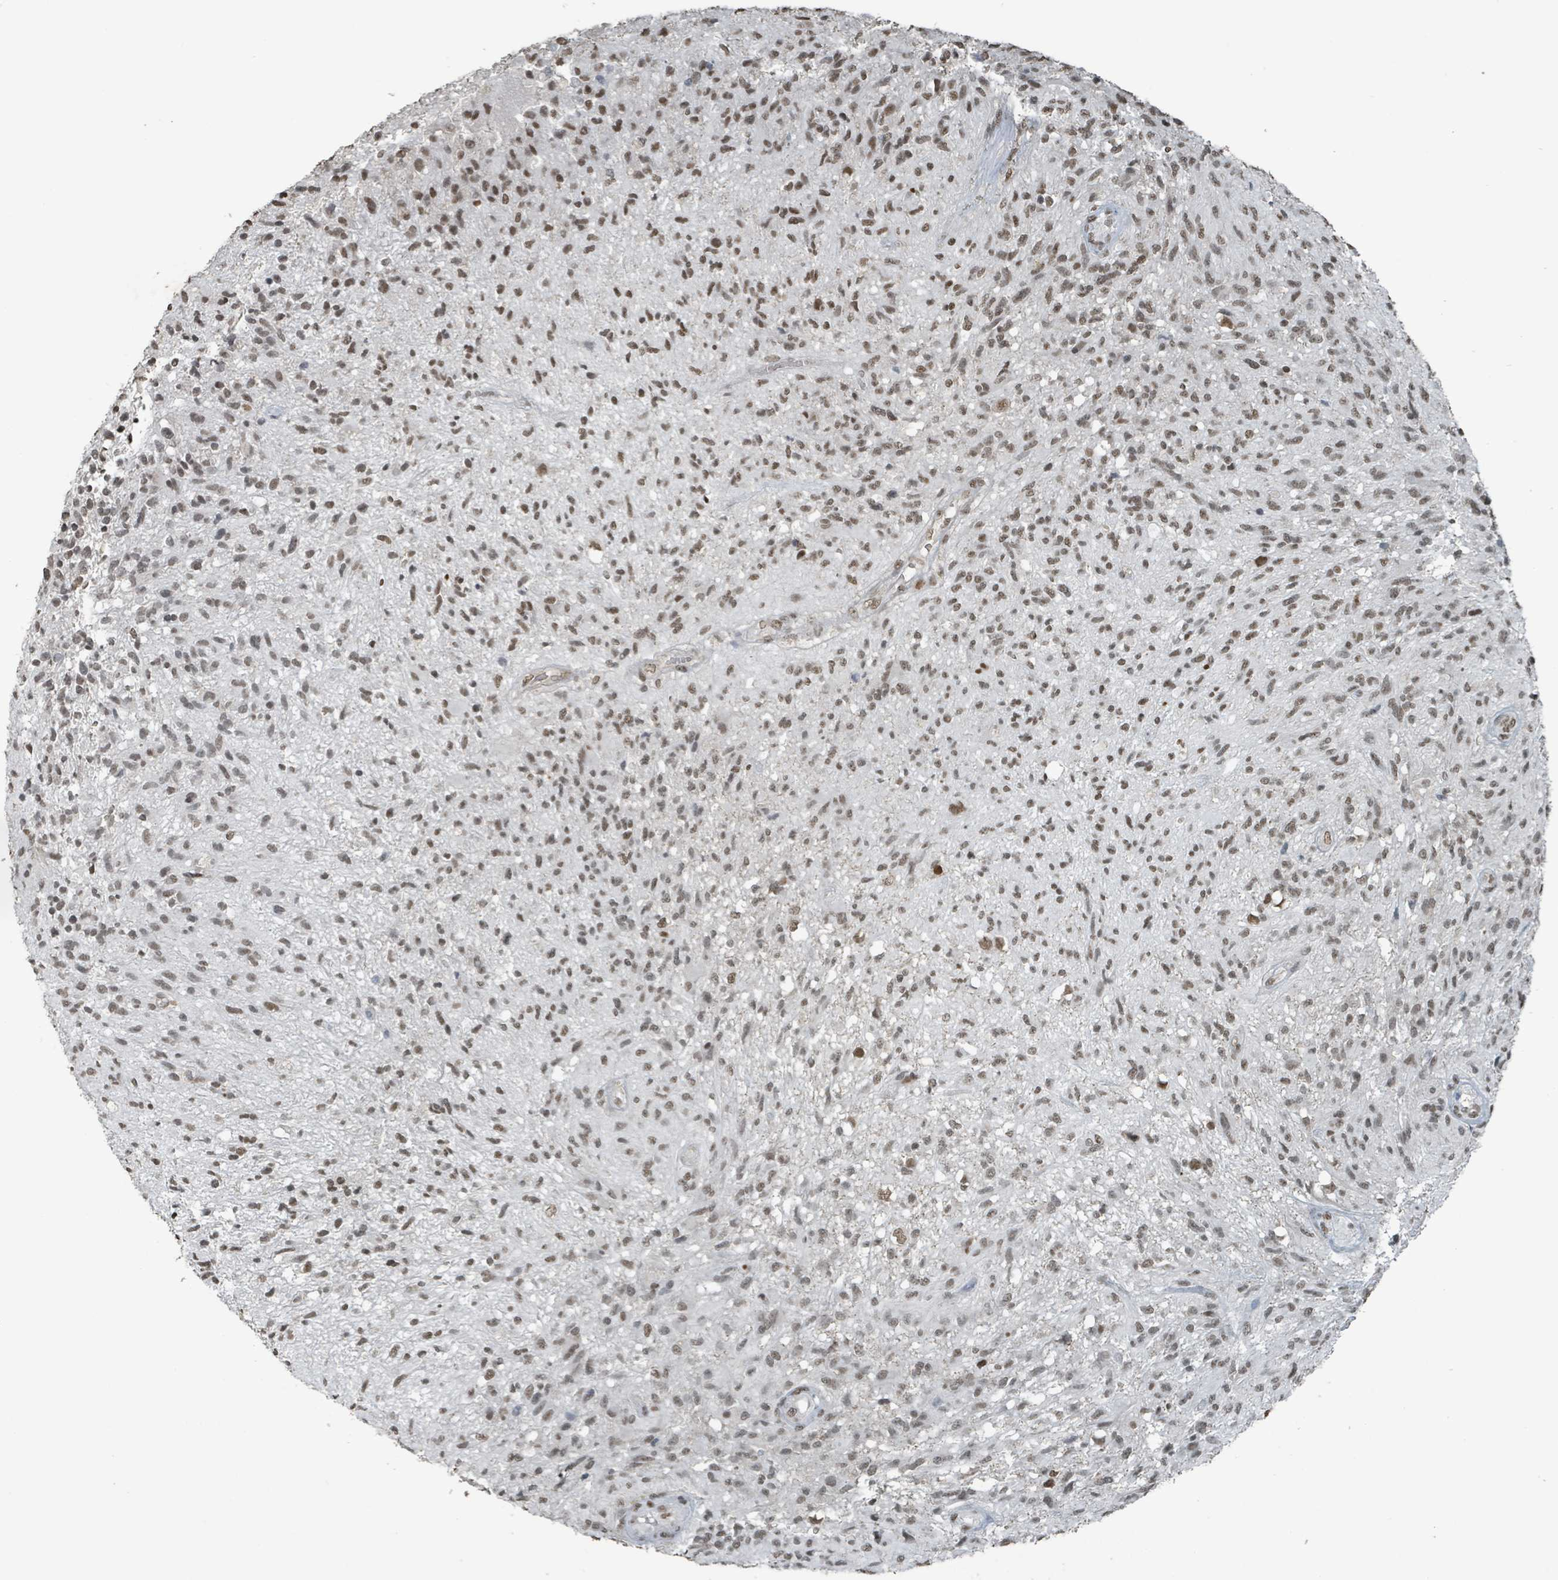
{"staining": {"intensity": "moderate", "quantity": ">75%", "location": "nuclear"}, "tissue": "glioma", "cell_type": "Tumor cells", "image_type": "cancer", "snomed": [{"axis": "morphology", "description": "Glioma, malignant, High grade"}, {"axis": "topography", "description": "Brain"}], "caption": "IHC histopathology image of neoplastic tissue: glioma stained using IHC reveals medium levels of moderate protein expression localized specifically in the nuclear of tumor cells, appearing as a nuclear brown color.", "gene": "PHIP", "patient": {"sex": "male", "age": 56}}